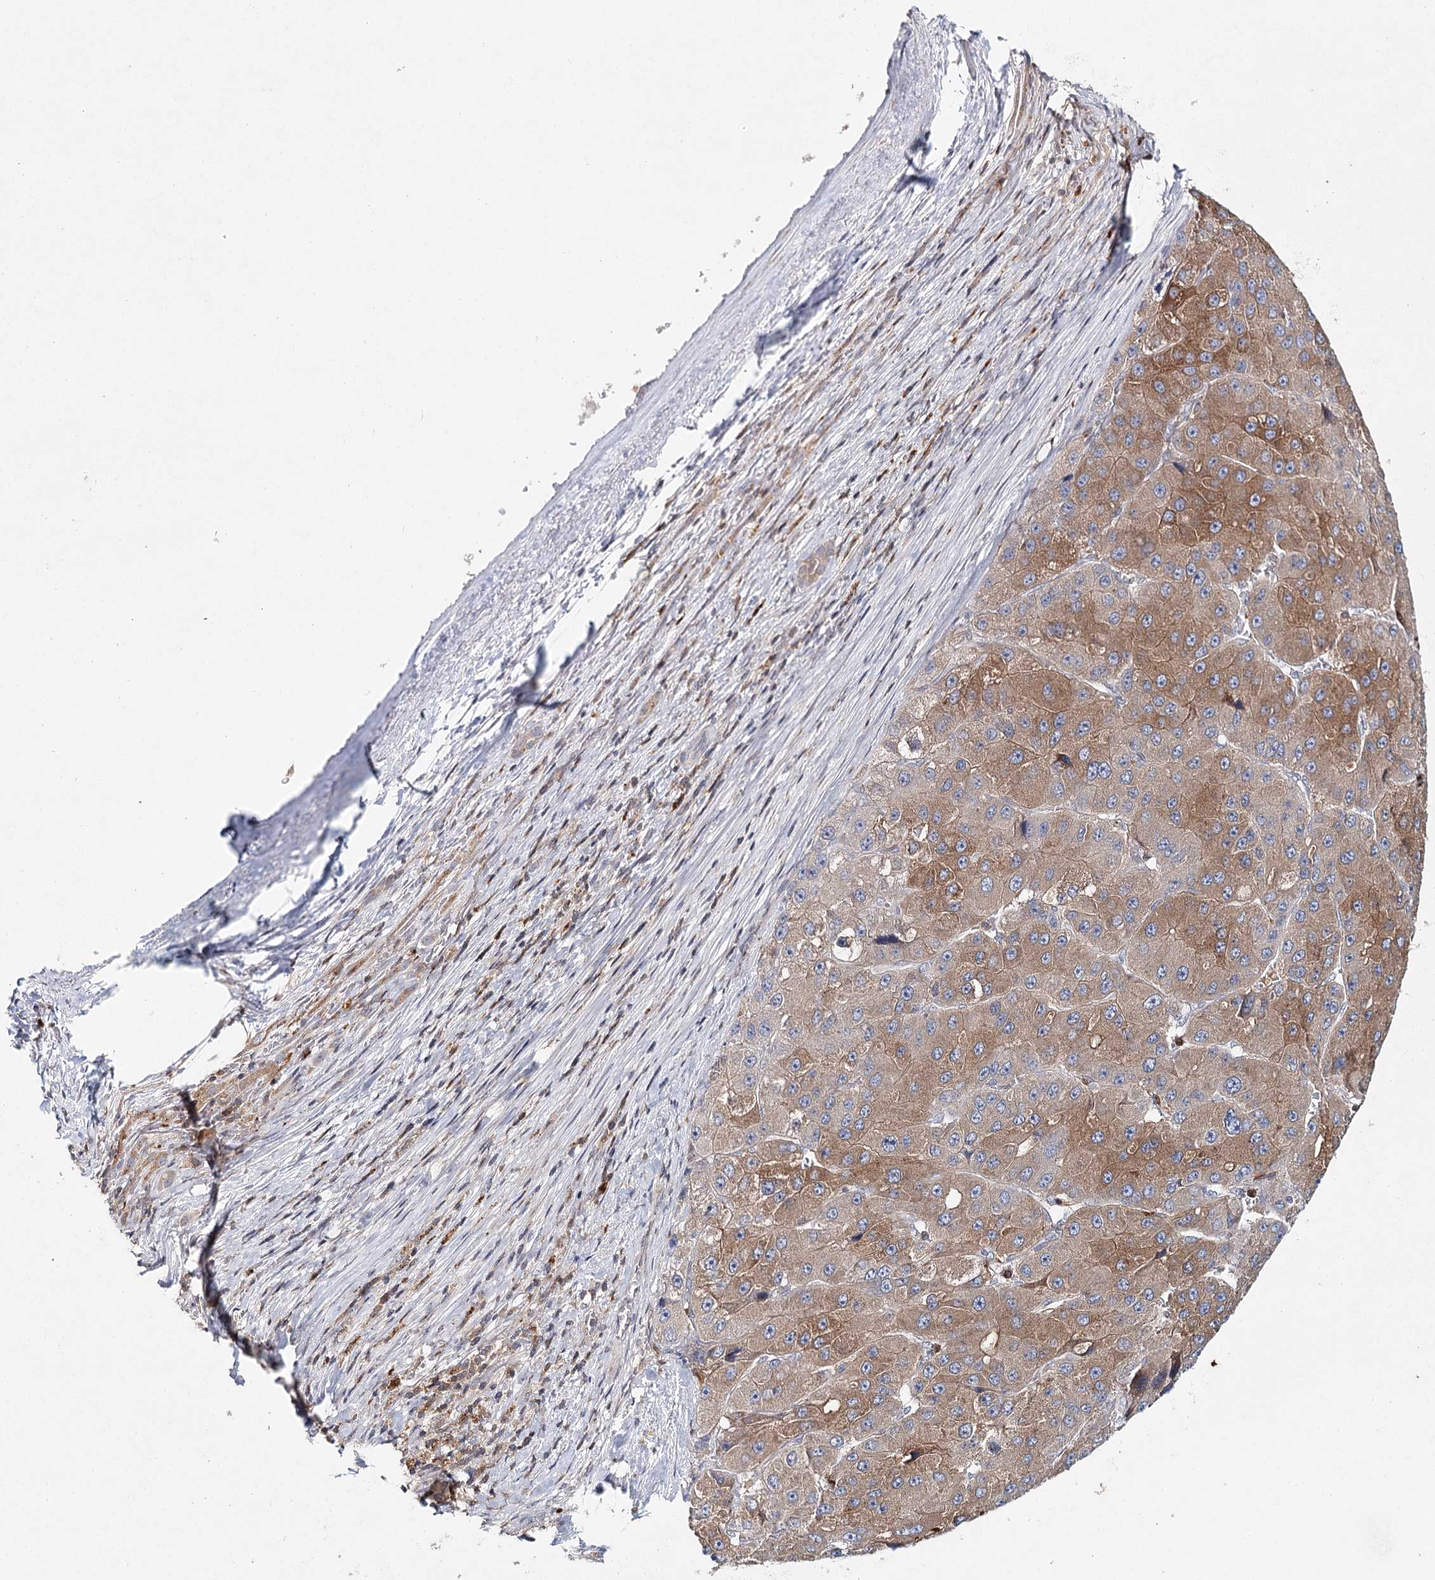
{"staining": {"intensity": "moderate", "quantity": ">75%", "location": "cytoplasmic/membranous"}, "tissue": "liver cancer", "cell_type": "Tumor cells", "image_type": "cancer", "snomed": [{"axis": "morphology", "description": "Carcinoma, Hepatocellular, NOS"}, {"axis": "topography", "description": "Liver"}], "caption": "Tumor cells demonstrate moderate cytoplasmic/membranous staining in approximately >75% of cells in hepatocellular carcinoma (liver).", "gene": "SLC41A2", "patient": {"sex": "female", "age": 73}}